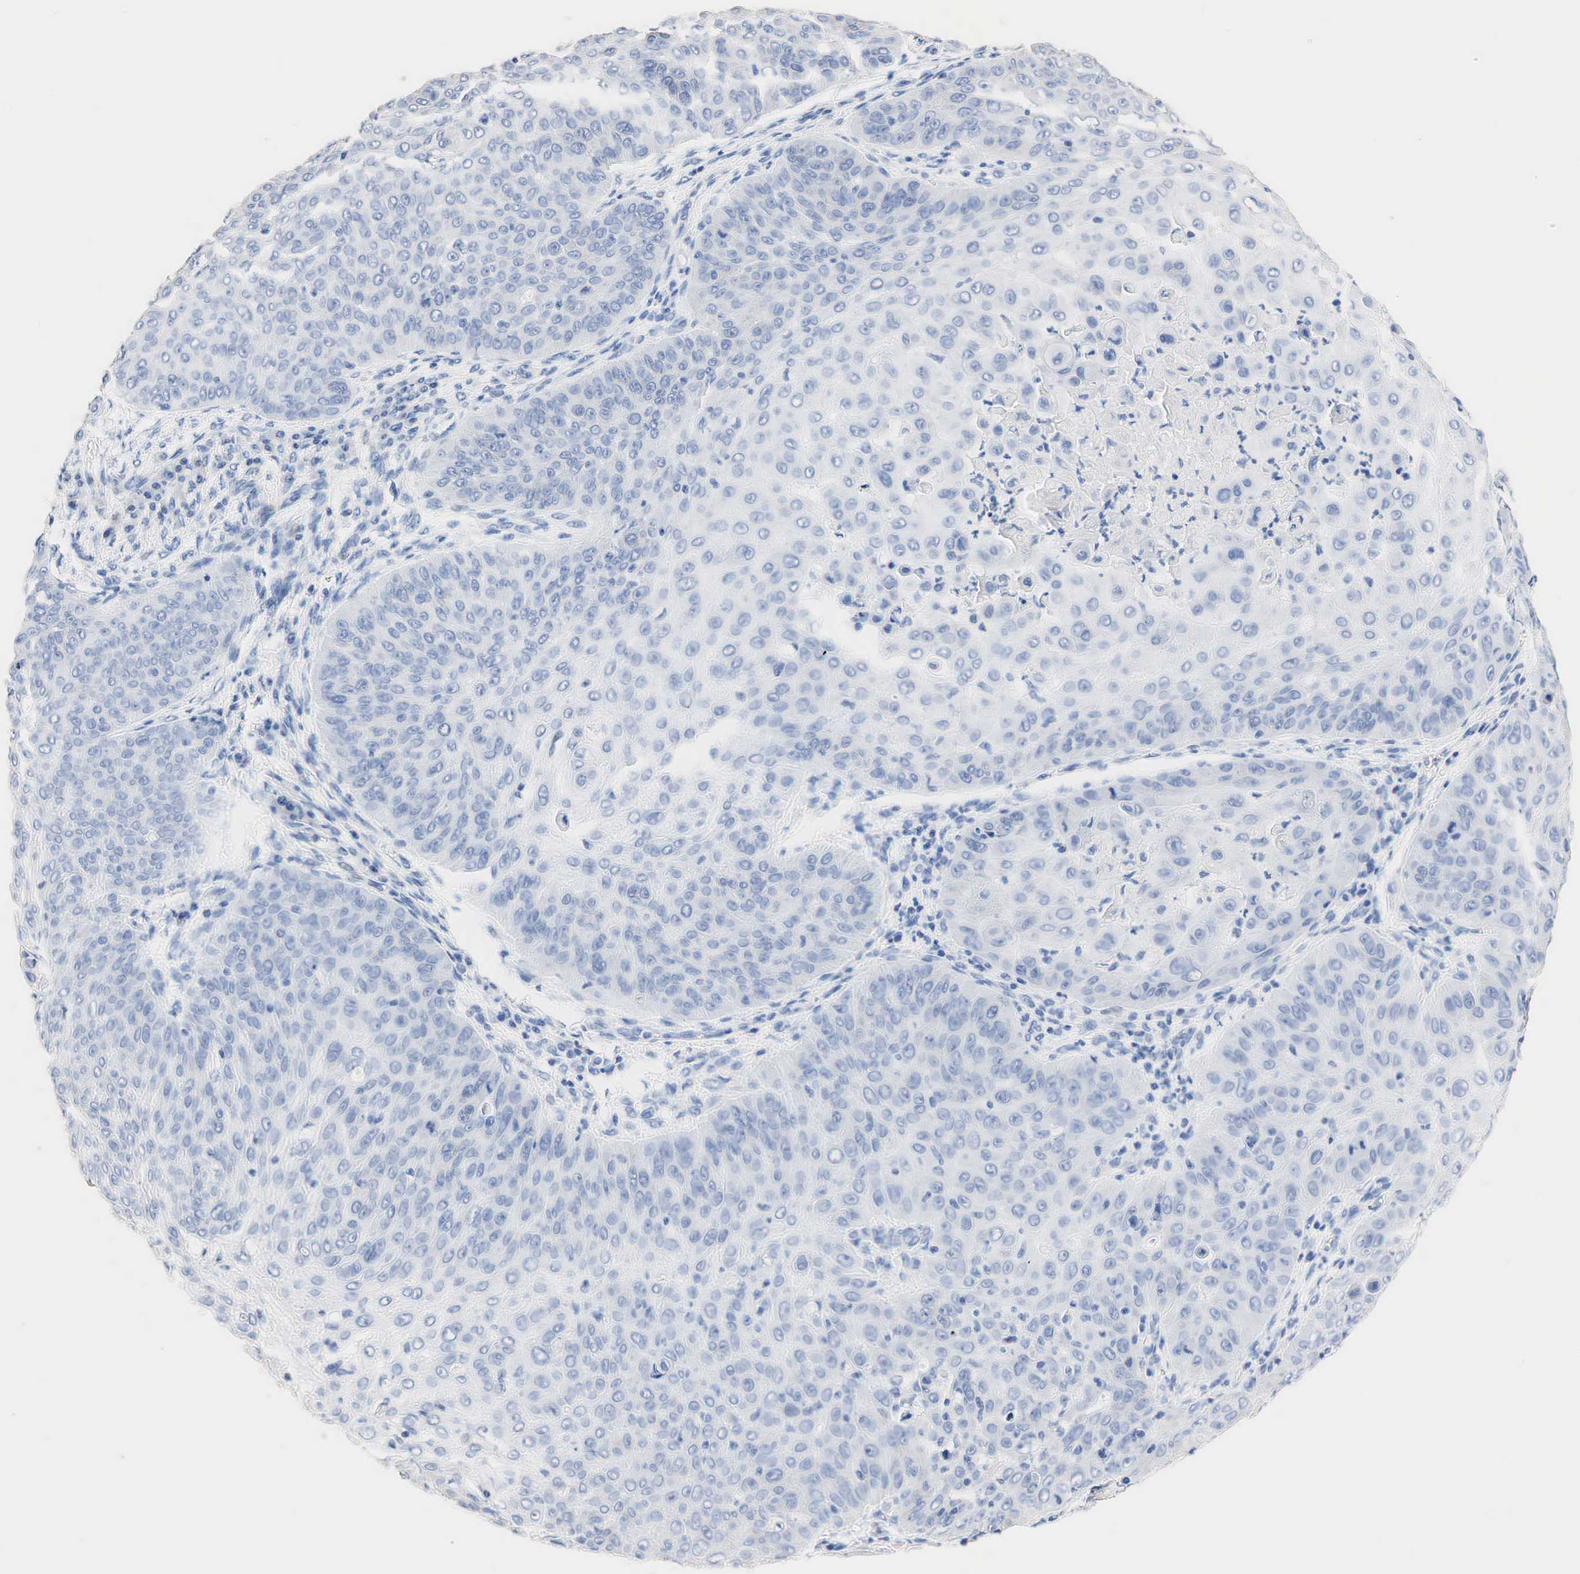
{"staining": {"intensity": "negative", "quantity": "none", "location": "none"}, "tissue": "skin cancer", "cell_type": "Tumor cells", "image_type": "cancer", "snomed": [{"axis": "morphology", "description": "Squamous cell carcinoma, NOS"}, {"axis": "topography", "description": "Skin"}], "caption": "Skin cancer (squamous cell carcinoma) was stained to show a protein in brown. There is no significant expression in tumor cells.", "gene": "SST", "patient": {"sex": "male", "age": 82}}